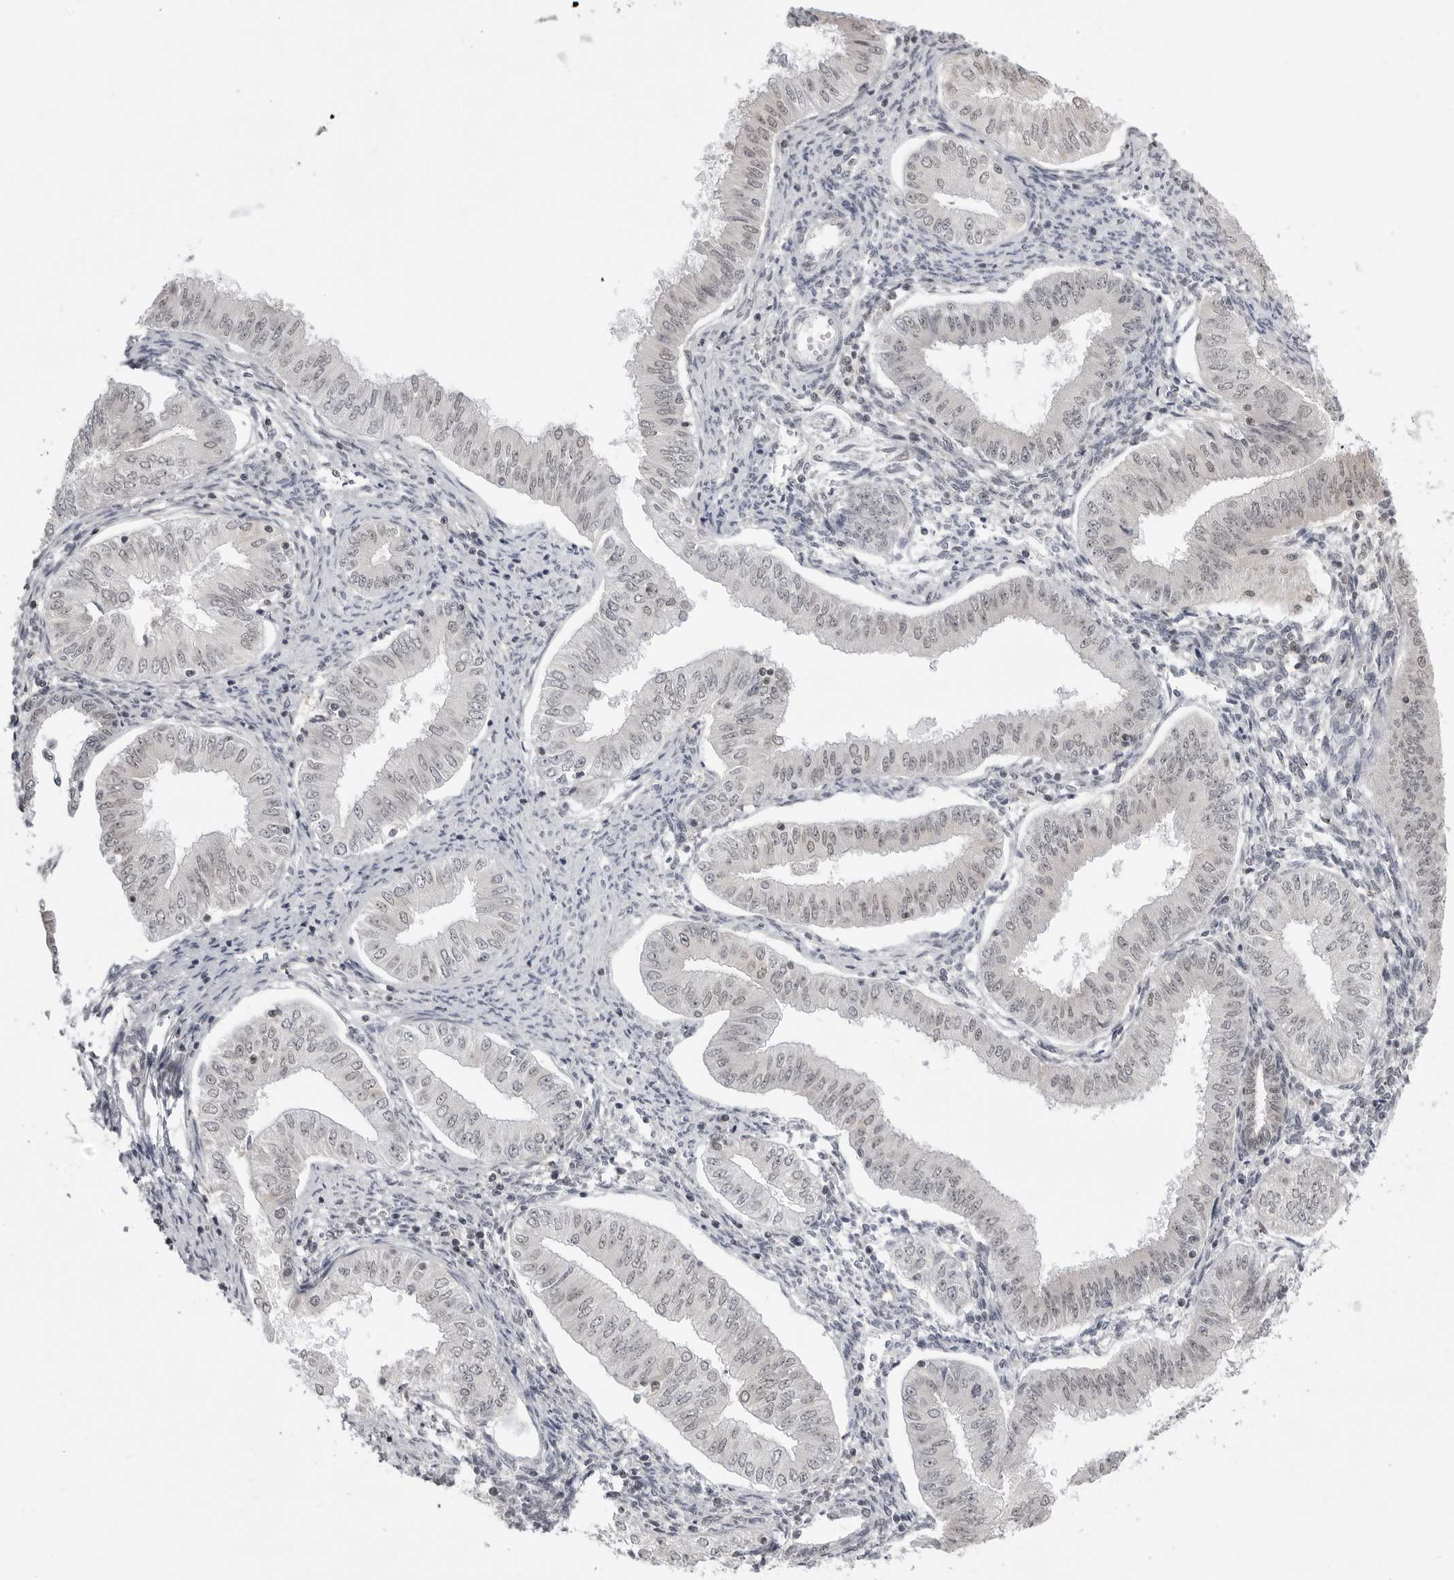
{"staining": {"intensity": "negative", "quantity": "none", "location": "none"}, "tissue": "endometrial cancer", "cell_type": "Tumor cells", "image_type": "cancer", "snomed": [{"axis": "morphology", "description": "Normal tissue, NOS"}, {"axis": "morphology", "description": "Adenocarcinoma, NOS"}, {"axis": "topography", "description": "Endometrium"}], "caption": "An immunohistochemistry histopathology image of adenocarcinoma (endometrial) is shown. There is no staining in tumor cells of adenocarcinoma (endometrial).", "gene": "YWHAG", "patient": {"sex": "female", "age": 53}}